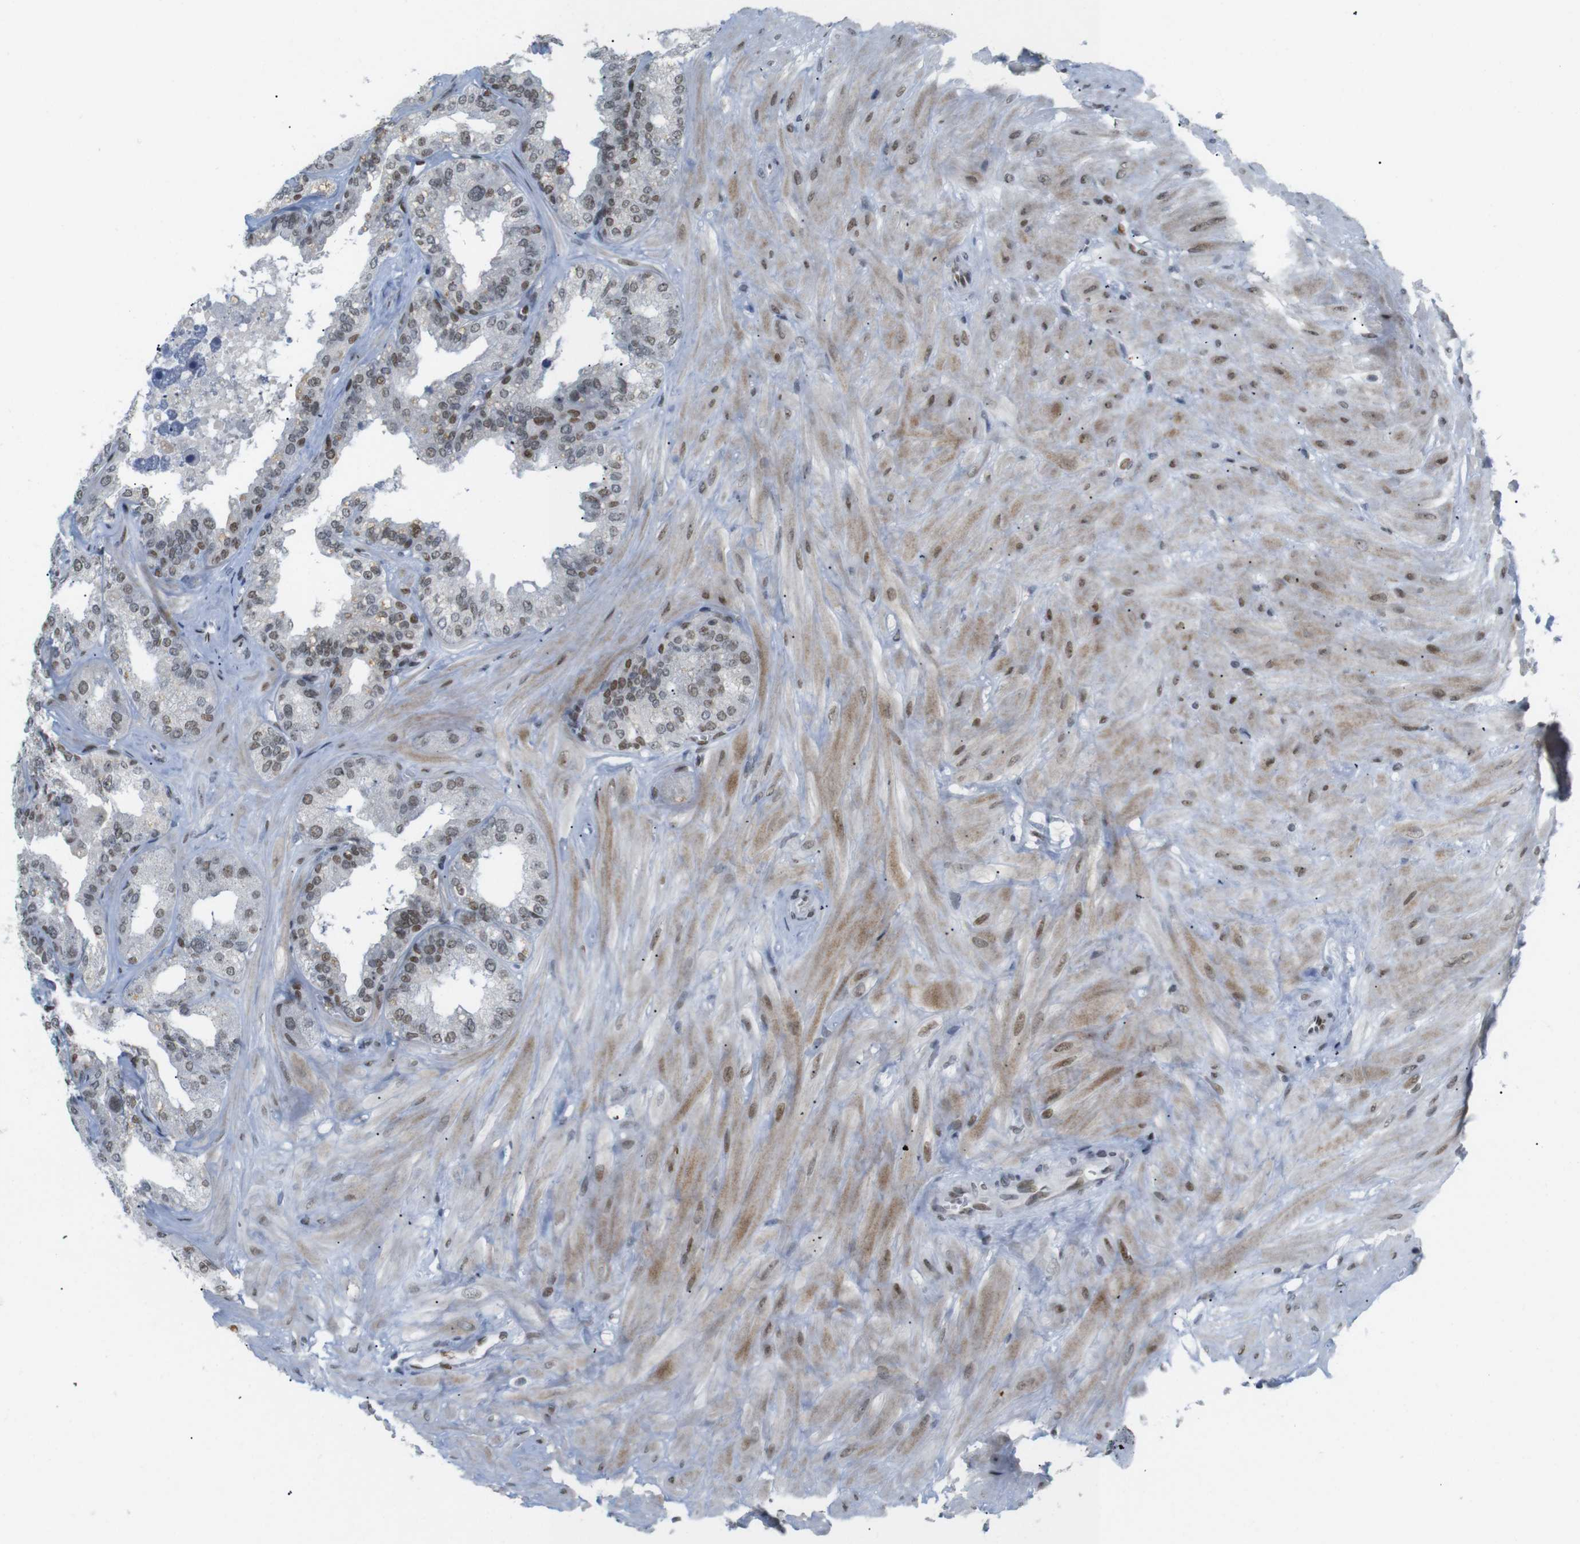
{"staining": {"intensity": "moderate", "quantity": ">75%", "location": "nuclear"}, "tissue": "seminal vesicle", "cell_type": "Glandular cells", "image_type": "normal", "snomed": [{"axis": "morphology", "description": "Normal tissue, NOS"}, {"axis": "topography", "description": "Prostate"}, {"axis": "topography", "description": "Seminal veicle"}], "caption": "Approximately >75% of glandular cells in normal seminal vesicle reveal moderate nuclear protein staining as visualized by brown immunohistochemical staining.", "gene": "RIOX2", "patient": {"sex": "male", "age": 51}}